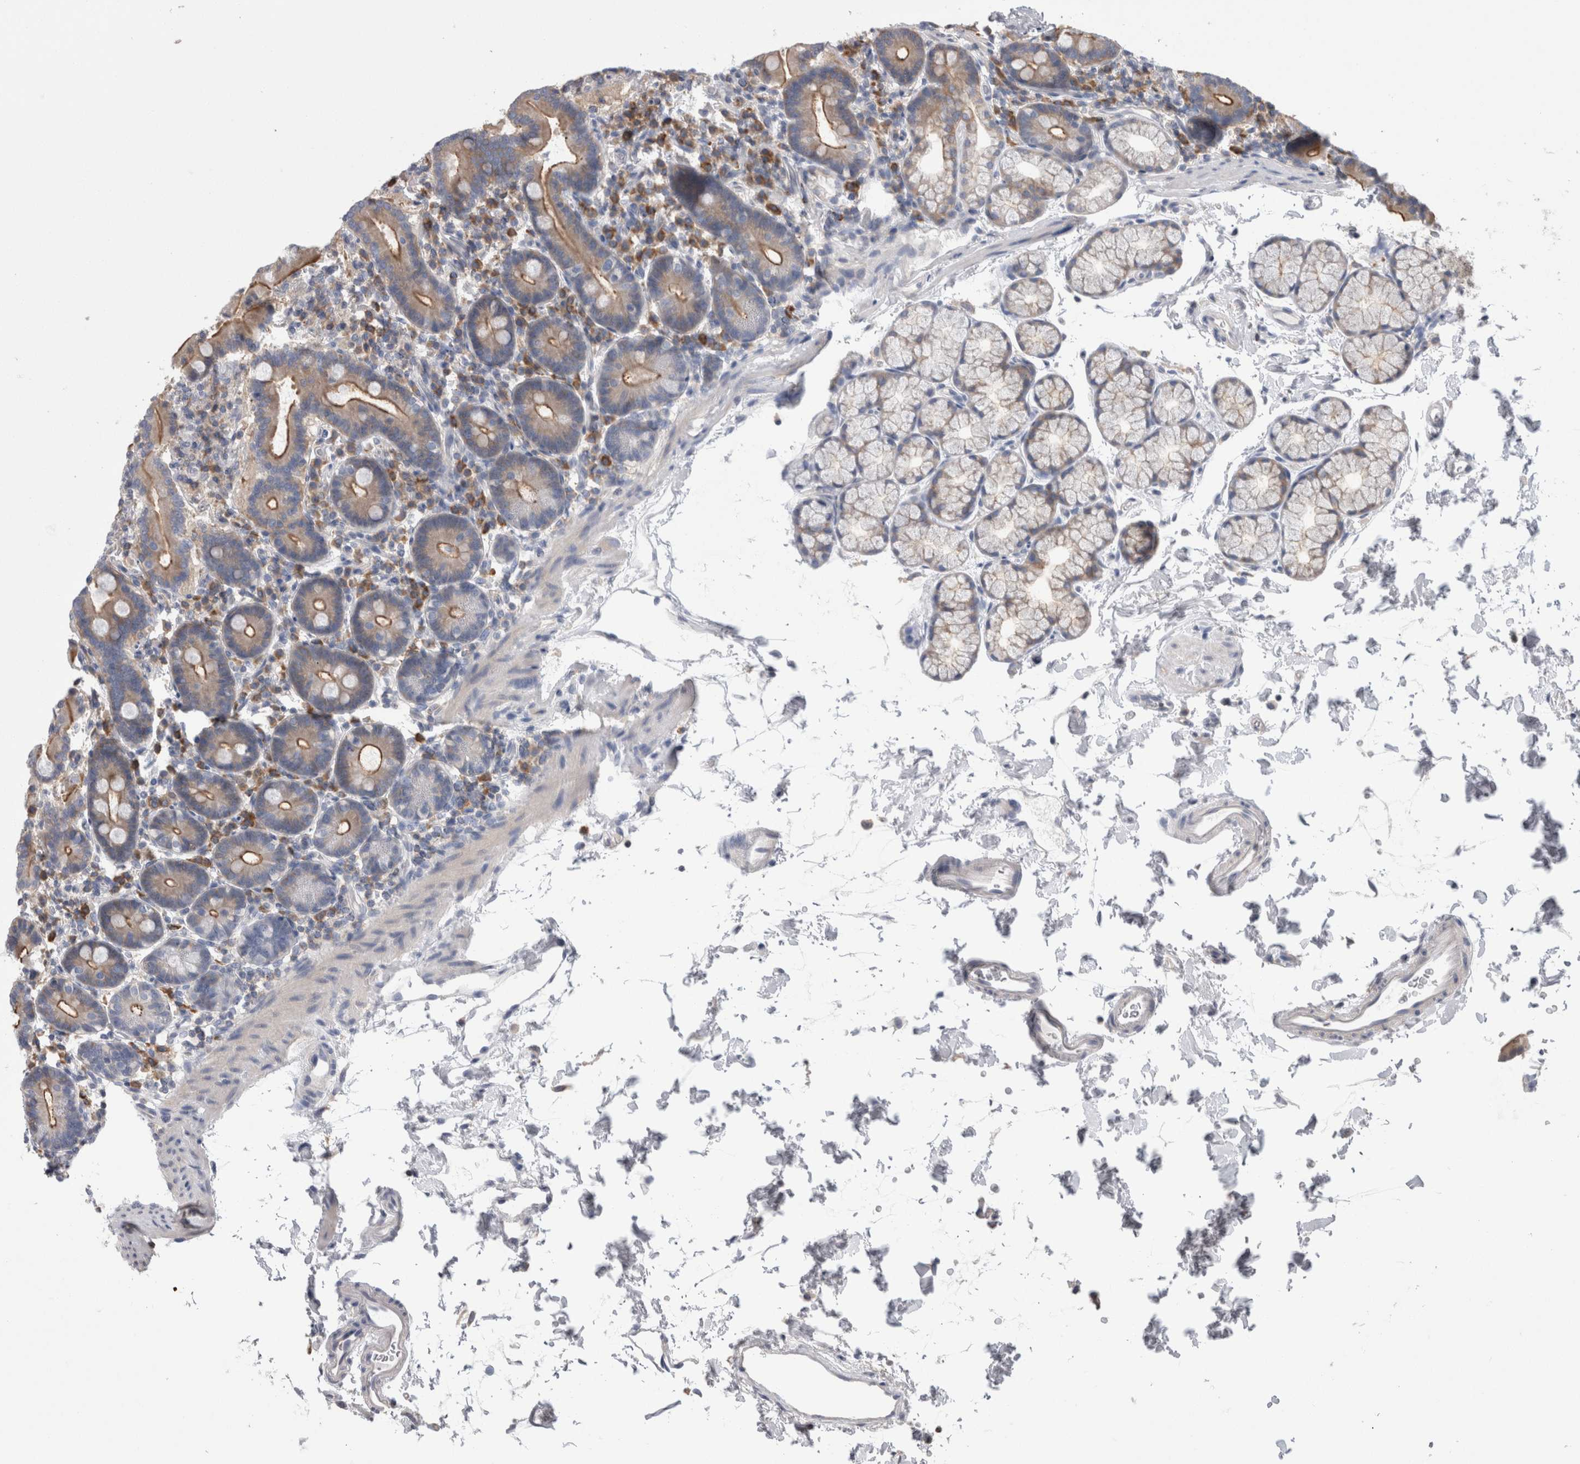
{"staining": {"intensity": "moderate", "quantity": ">75%", "location": "cytoplasmic/membranous"}, "tissue": "duodenum", "cell_type": "Glandular cells", "image_type": "normal", "snomed": [{"axis": "morphology", "description": "Normal tissue, NOS"}, {"axis": "topography", "description": "Duodenum"}], "caption": "Immunohistochemistry (IHC) micrograph of benign duodenum: human duodenum stained using immunohistochemistry displays medium levels of moderate protein expression localized specifically in the cytoplasmic/membranous of glandular cells, appearing as a cytoplasmic/membranous brown color.", "gene": "DCTN6", "patient": {"sex": "male", "age": 54}}